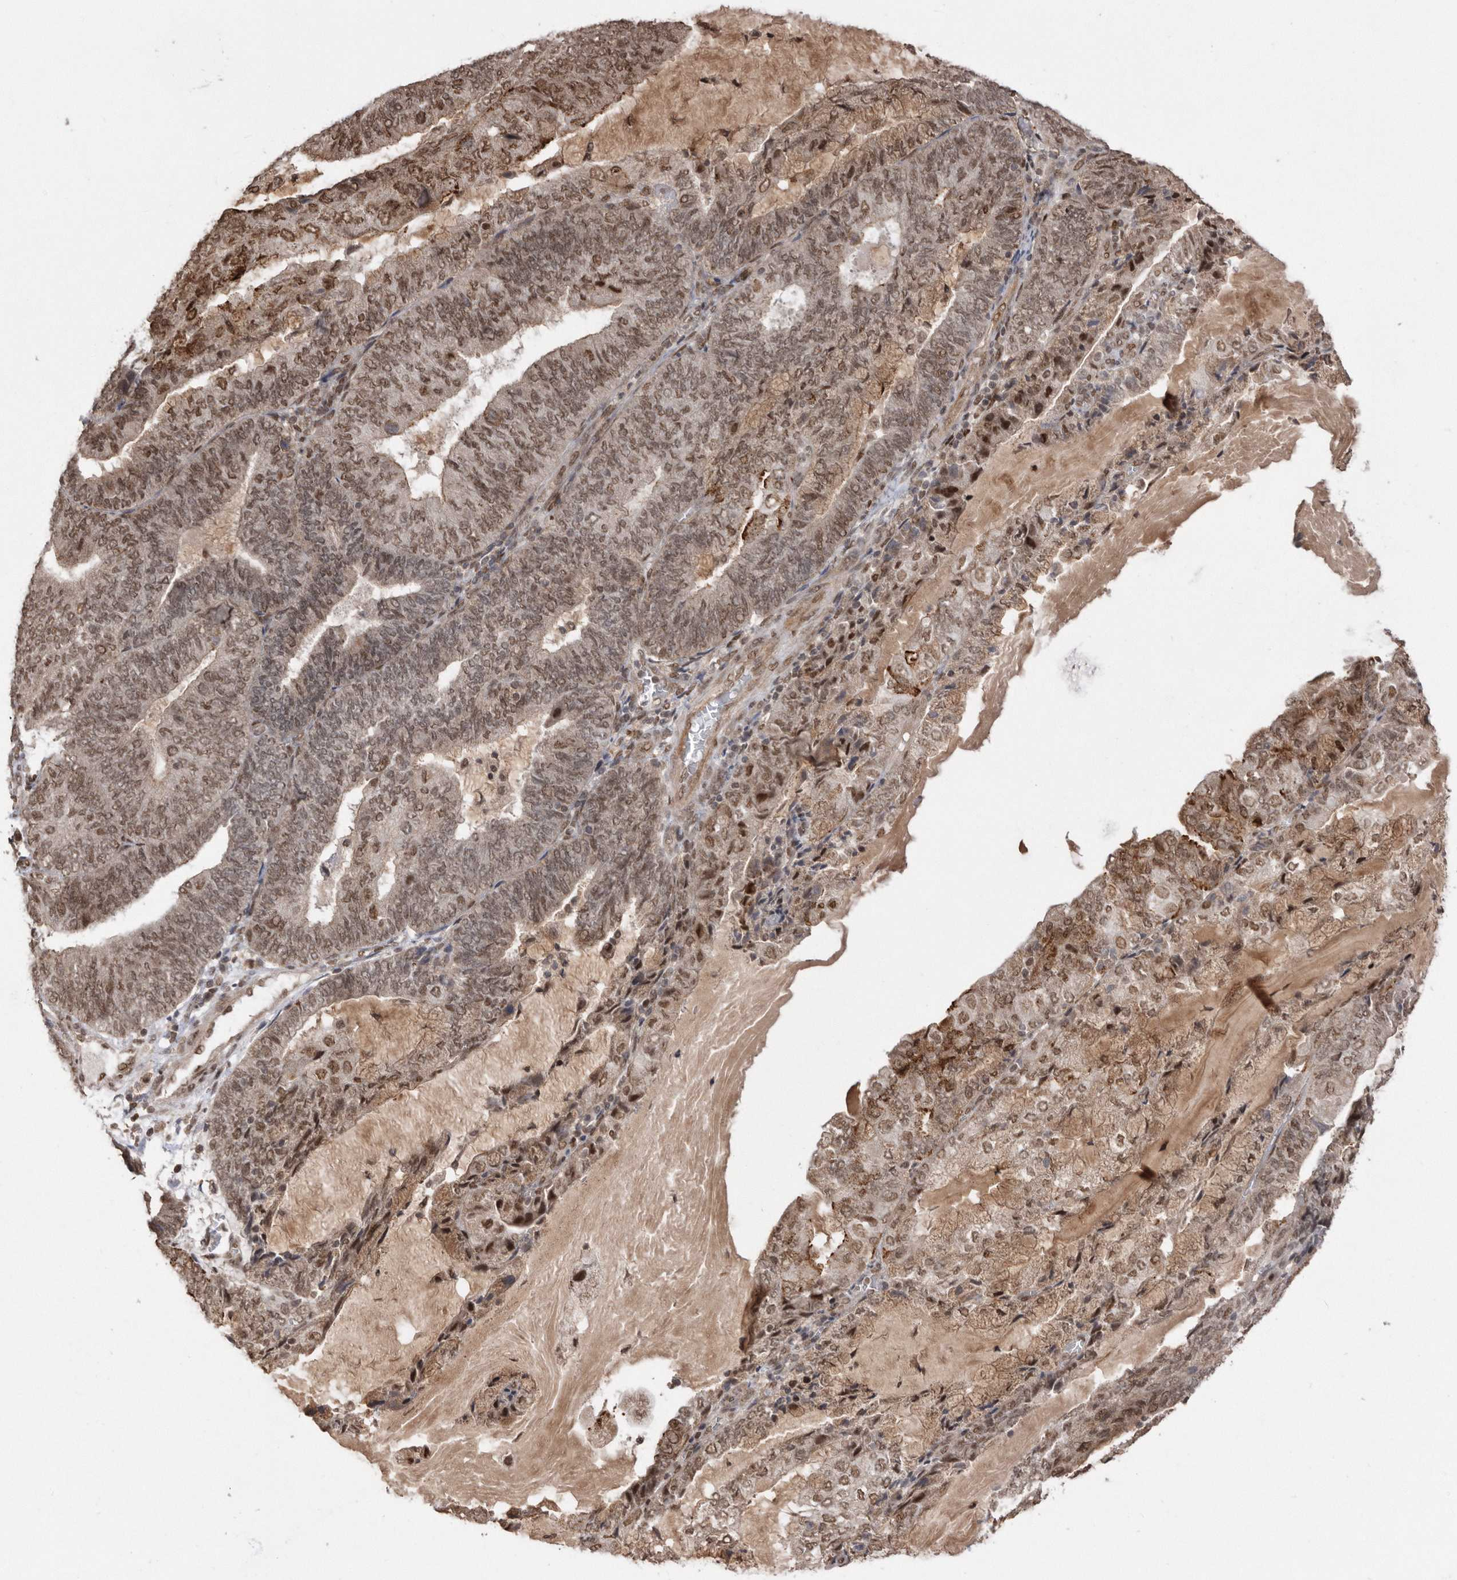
{"staining": {"intensity": "moderate", "quantity": ">75%", "location": "cytoplasmic/membranous,nuclear"}, "tissue": "endometrial cancer", "cell_type": "Tumor cells", "image_type": "cancer", "snomed": [{"axis": "morphology", "description": "Adenocarcinoma, NOS"}, {"axis": "topography", "description": "Endometrium"}], "caption": "Immunohistochemical staining of human endometrial cancer shows medium levels of moderate cytoplasmic/membranous and nuclear protein staining in approximately >75% of tumor cells. (DAB (3,3'-diaminobenzidine) = brown stain, brightfield microscopy at high magnification).", "gene": "TDRD3", "patient": {"sex": "female", "age": 81}}